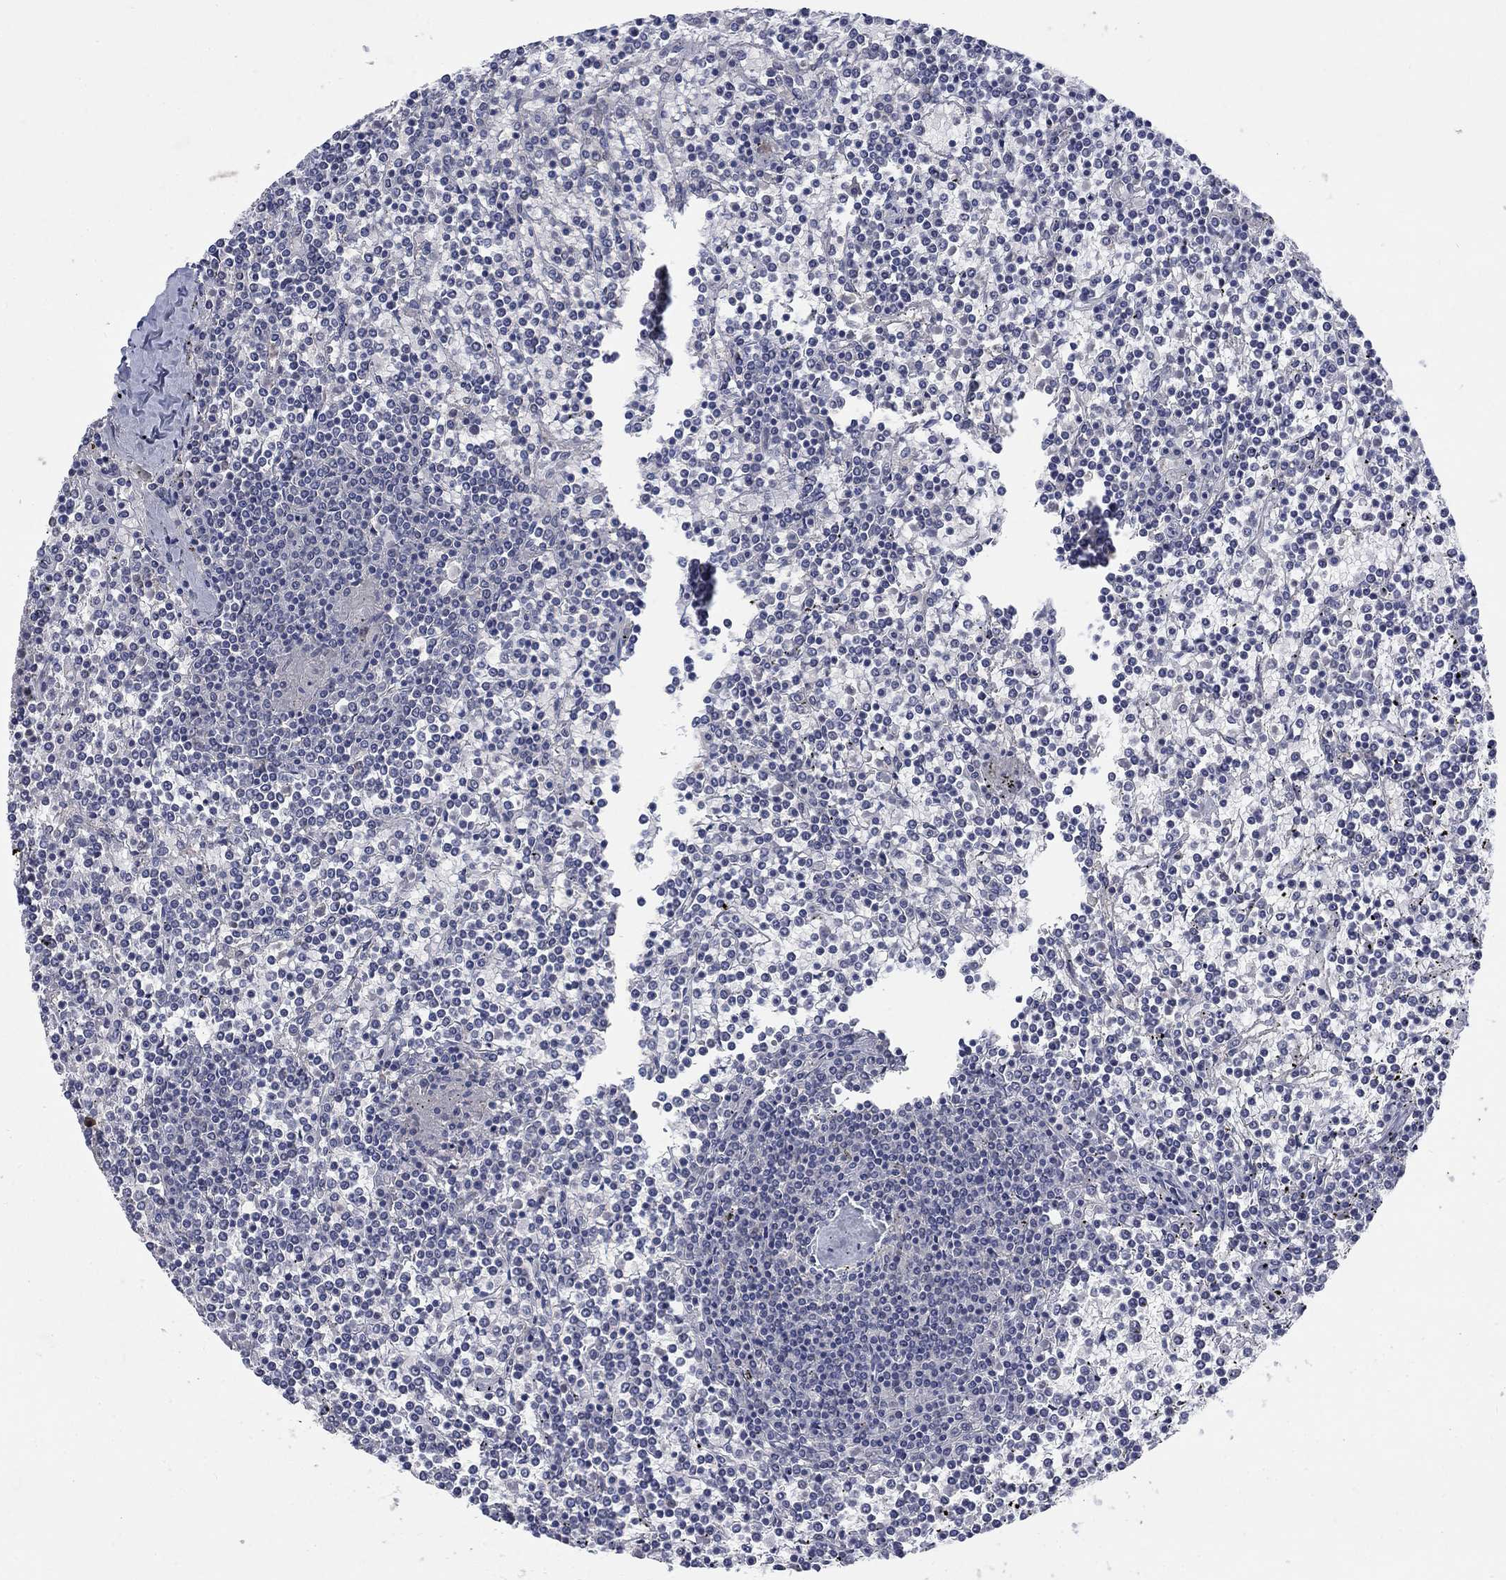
{"staining": {"intensity": "negative", "quantity": "none", "location": "none"}, "tissue": "lymphoma", "cell_type": "Tumor cells", "image_type": "cancer", "snomed": [{"axis": "morphology", "description": "Malignant lymphoma, non-Hodgkin's type, Low grade"}, {"axis": "topography", "description": "Spleen"}], "caption": "High magnification brightfield microscopy of lymphoma stained with DAB (brown) and counterstained with hematoxylin (blue): tumor cells show no significant staining.", "gene": "ZBTB18", "patient": {"sex": "female", "age": 19}}